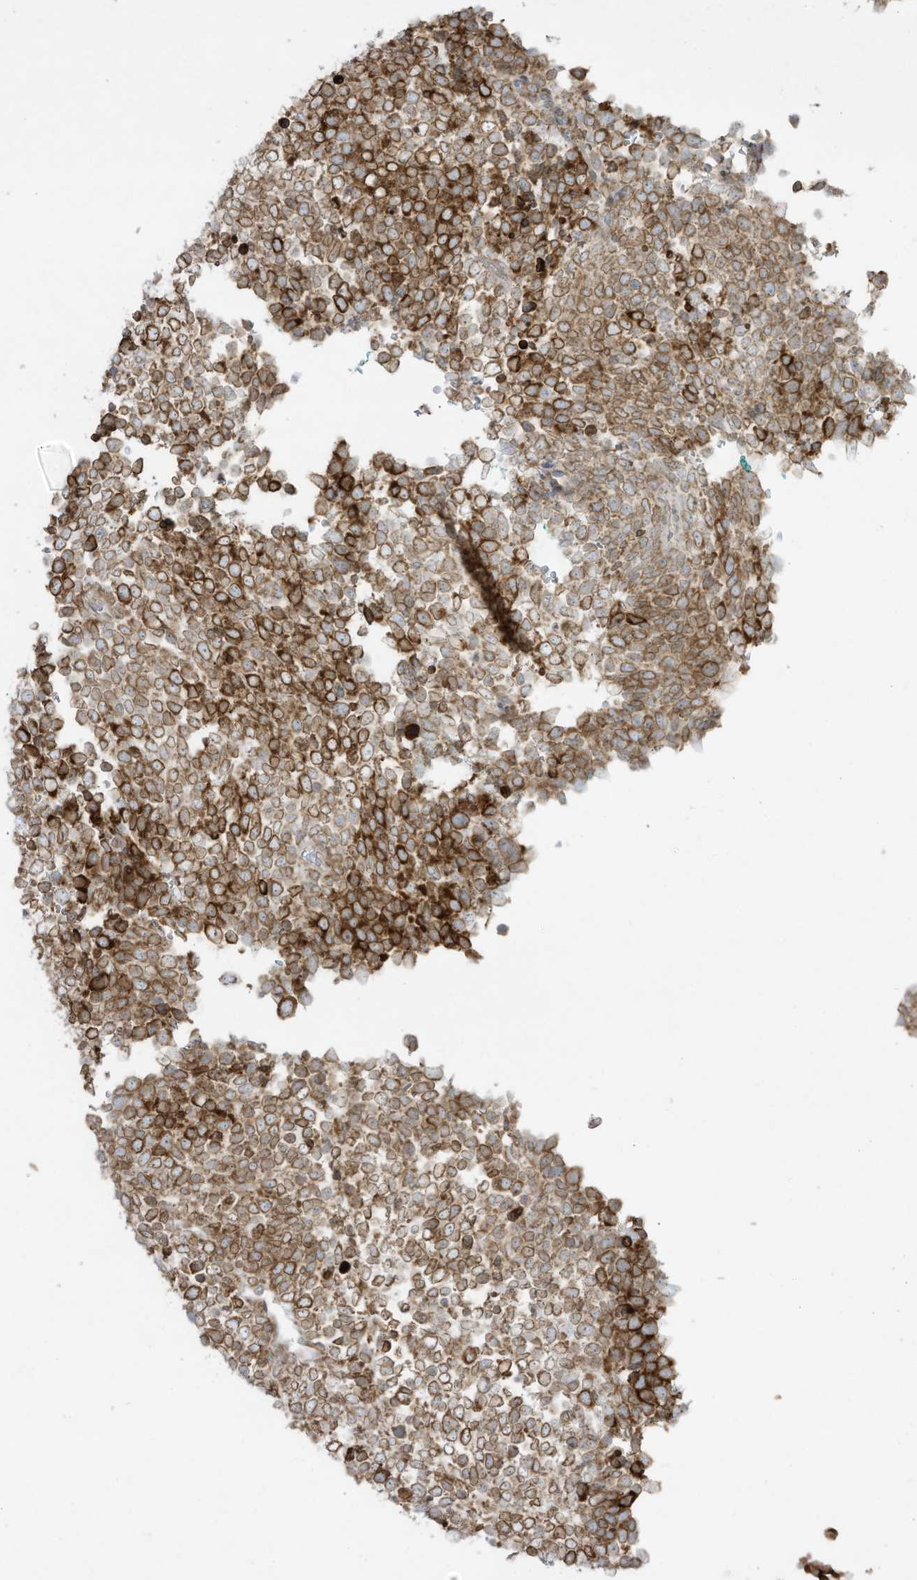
{"staining": {"intensity": "strong", "quantity": "25%-75%", "location": "cytoplasmic/membranous"}, "tissue": "urothelial cancer", "cell_type": "Tumor cells", "image_type": "cancer", "snomed": [{"axis": "morphology", "description": "Urothelial carcinoma, High grade"}, {"axis": "topography", "description": "Urinary bladder"}], "caption": "Protein analysis of urothelial cancer tissue exhibits strong cytoplasmic/membranous staining in about 25%-75% of tumor cells. (Stains: DAB (3,3'-diaminobenzidine) in brown, nuclei in blue, Microscopy: brightfield microscopy at high magnification).", "gene": "PTK6", "patient": {"sex": "female", "age": 82}}